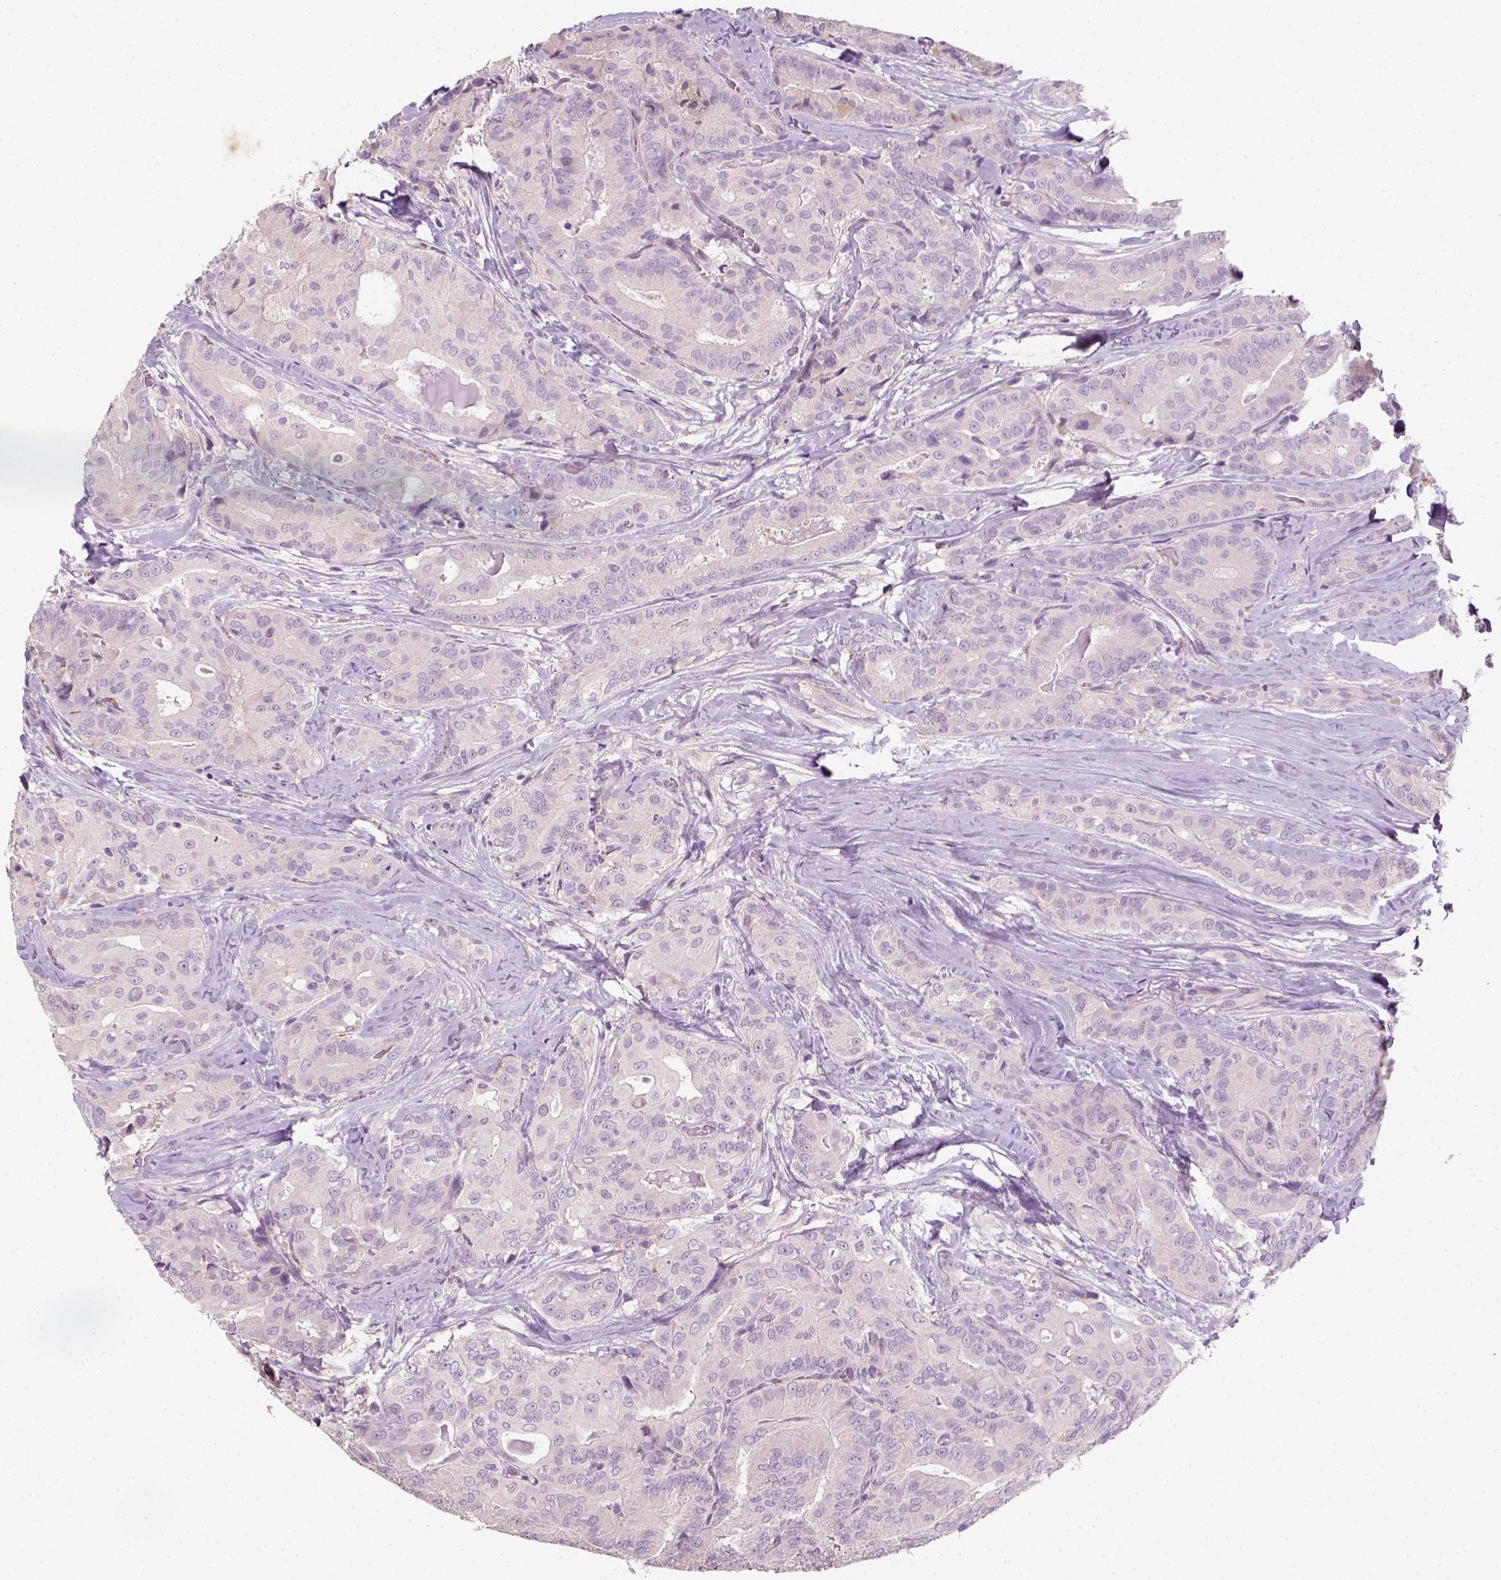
{"staining": {"intensity": "negative", "quantity": "none", "location": "none"}, "tissue": "thyroid cancer", "cell_type": "Tumor cells", "image_type": "cancer", "snomed": [{"axis": "morphology", "description": "Papillary adenocarcinoma, NOS"}, {"axis": "topography", "description": "Thyroid gland"}], "caption": "Immunohistochemistry image of neoplastic tissue: human thyroid papillary adenocarcinoma stained with DAB displays no significant protein staining in tumor cells. (Brightfield microscopy of DAB (3,3'-diaminobenzidine) IHC at high magnification).", "gene": "FAM163B", "patient": {"sex": "male", "age": 61}}